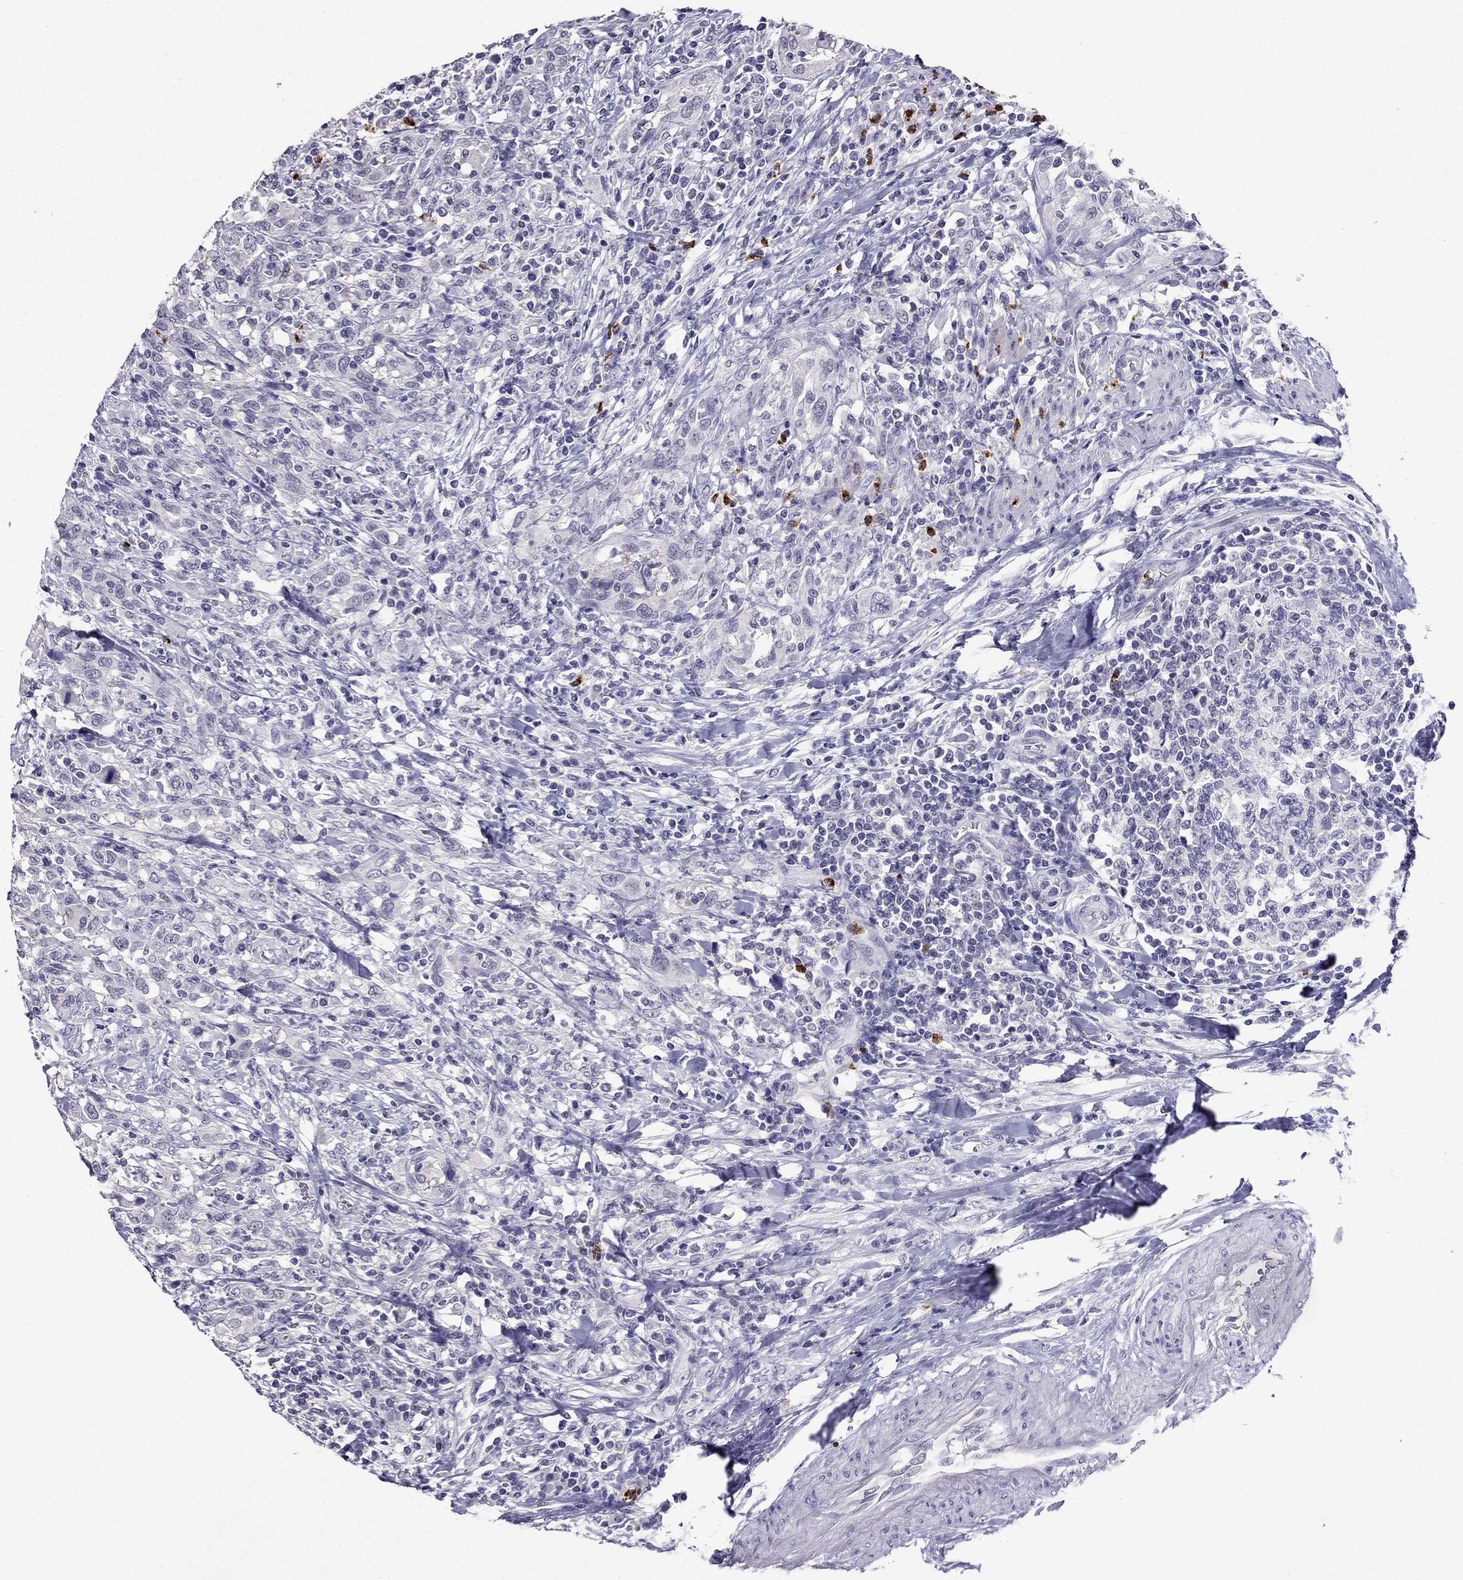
{"staining": {"intensity": "negative", "quantity": "none", "location": "none"}, "tissue": "urothelial cancer", "cell_type": "Tumor cells", "image_type": "cancer", "snomed": [{"axis": "morphology", "description": "Urothelial carcinoma, NOS"}, {"axis": "morphology", "description": "Urothelial carcinoma, High grade"}, {"axis": "topography", "description": "Urinary bladder"}], "caption": "This is a histopathology image of immunohistochemistry staining of urothelial carcinoma (high-grade), which shows no staining in tumor cells.", "gene": "OLFM4", "patient": {"sex": "female", "age": 64}}